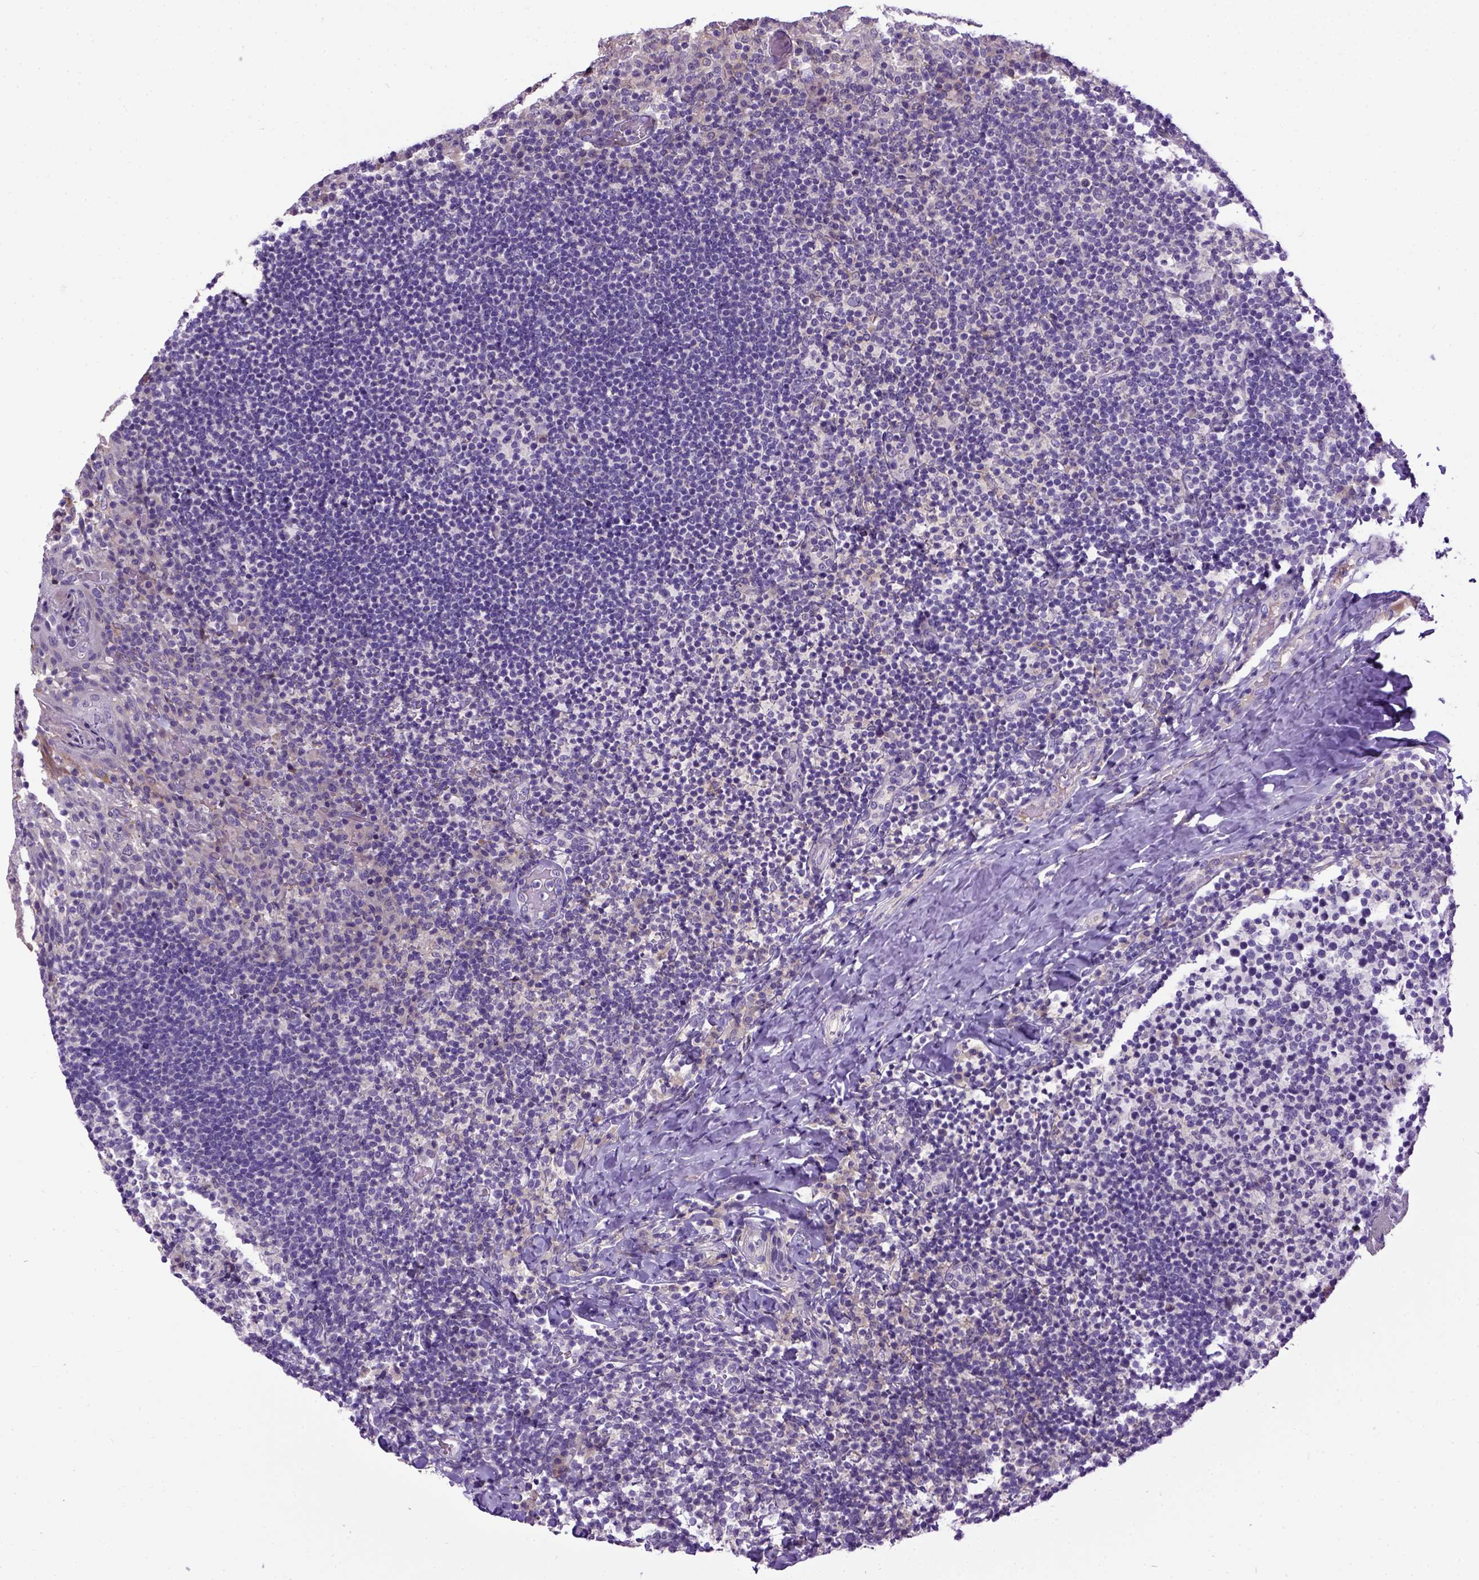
{"staining": {"intensity": "negative", "quantity": "none", "location": "none"}, "tissue": "tonsil", "cell_type": "Germinal center cells", "image_type": "normal", "snomed": [{"axis": "morphology", "description": "Normal tissue, NOS"}, {"axis": "topography", "description": "Tonsil"}], "caption": "Immunohistochemical staining of normal tonsil demonstrates no significant expression in germinal center cells. Brightfield microscopy of IHC stained with DAB (3,3'-diaminobenzidine) (brown) and hematoxylin (blue), captured at high magnification.", "gene": "NEK5", "patient": {"sex": "female", "age": 10}}